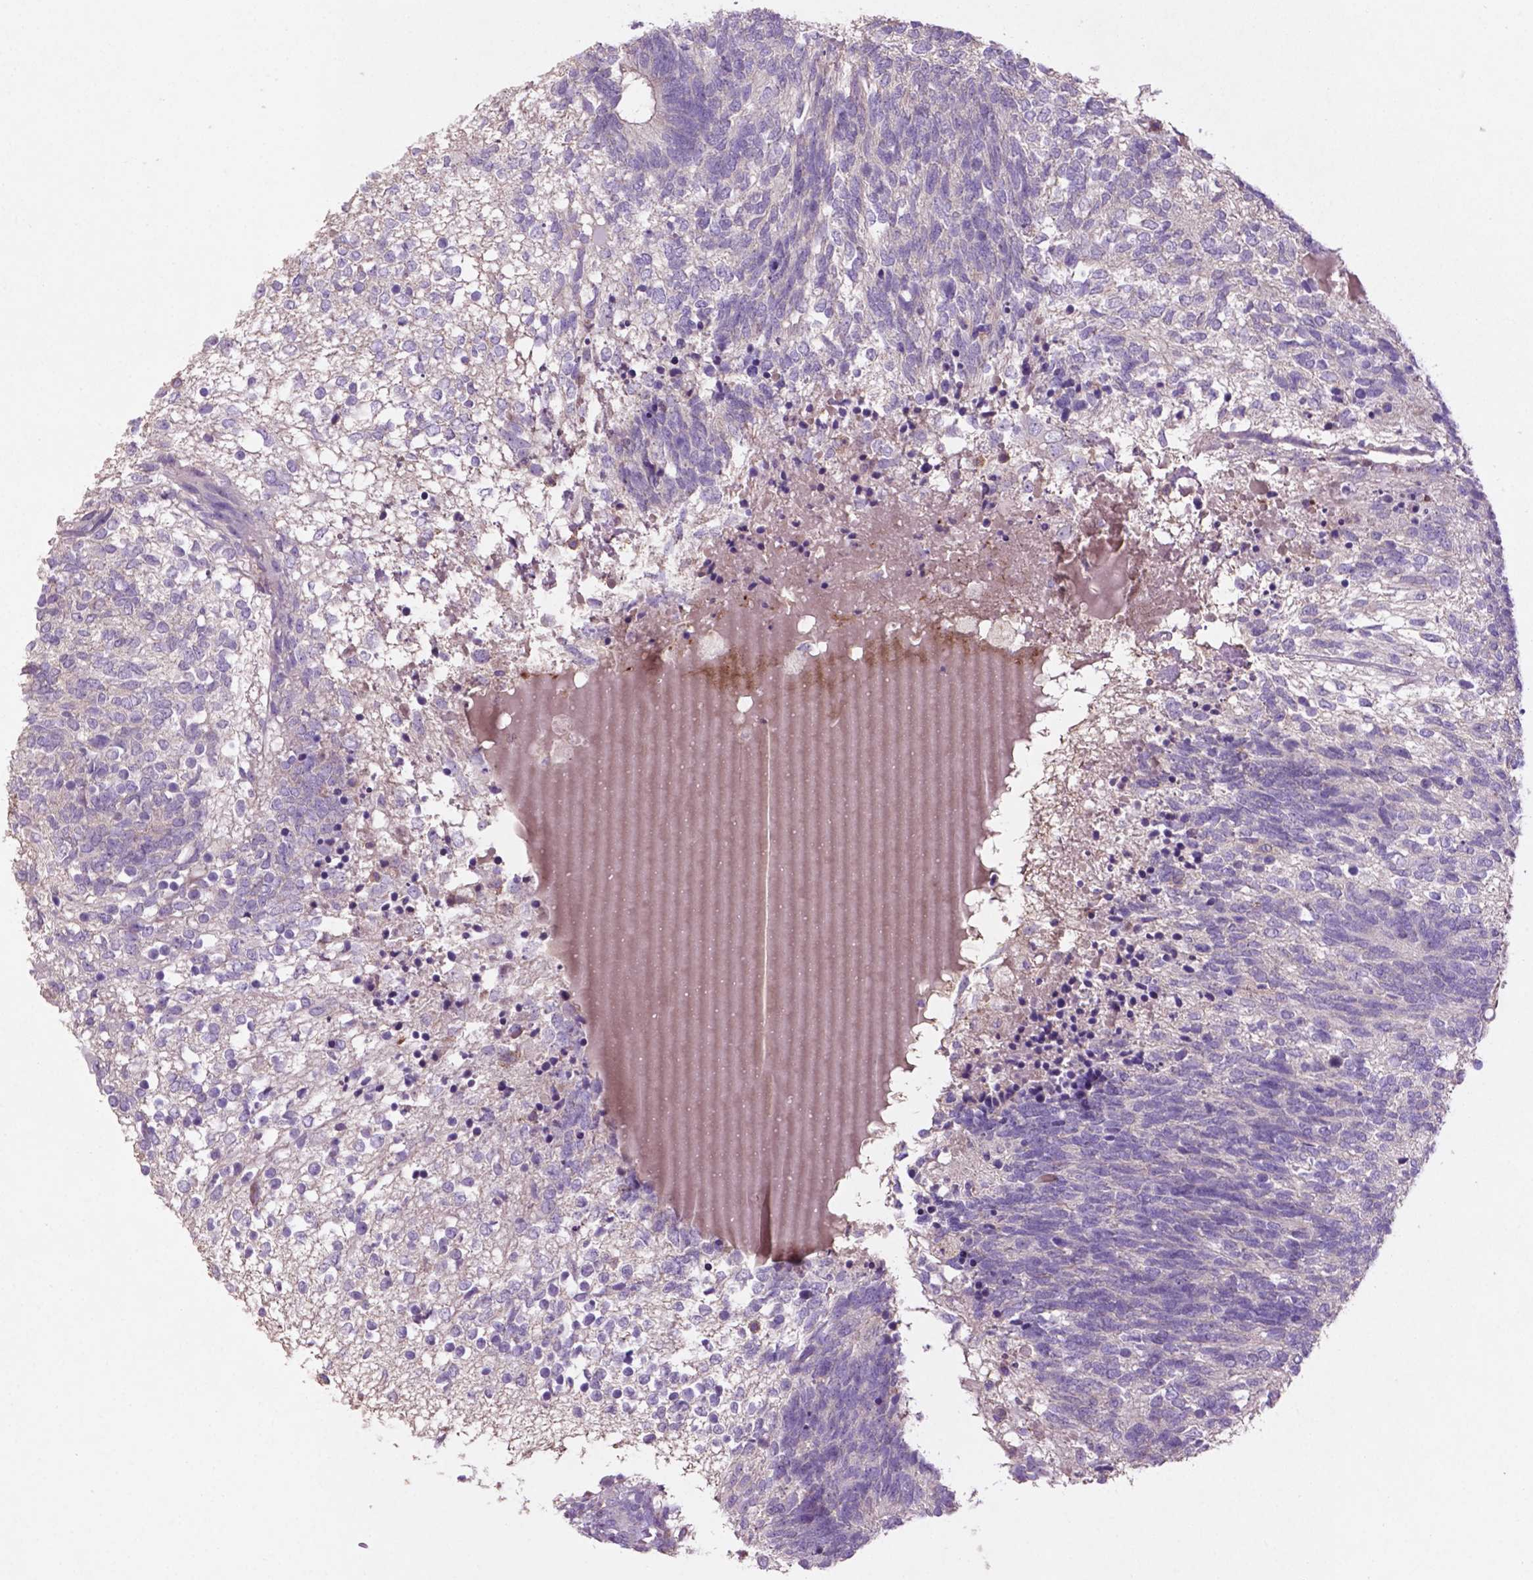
{"staining": {"intensity": "negative", "quantity": "none", "location": "none"}, "tissue": "testis cancer", "cell_type": "Tumor cells", "image_type": "cancer", "snomed": [{"axis": "morphology", "description": "Seminoma, NOS"}, {"axis": "morphology", "description": "Carcinoma, Embryonal, NOS"}, {"axis": "topography", "description": "Testis"}], "caption": "This is an immunohistochemistry (IHC) image of human testis seminoma. There is no positivity in tumor cells.", "gene": "BMP4", "patient": {"sex": "male", "age": 41}}